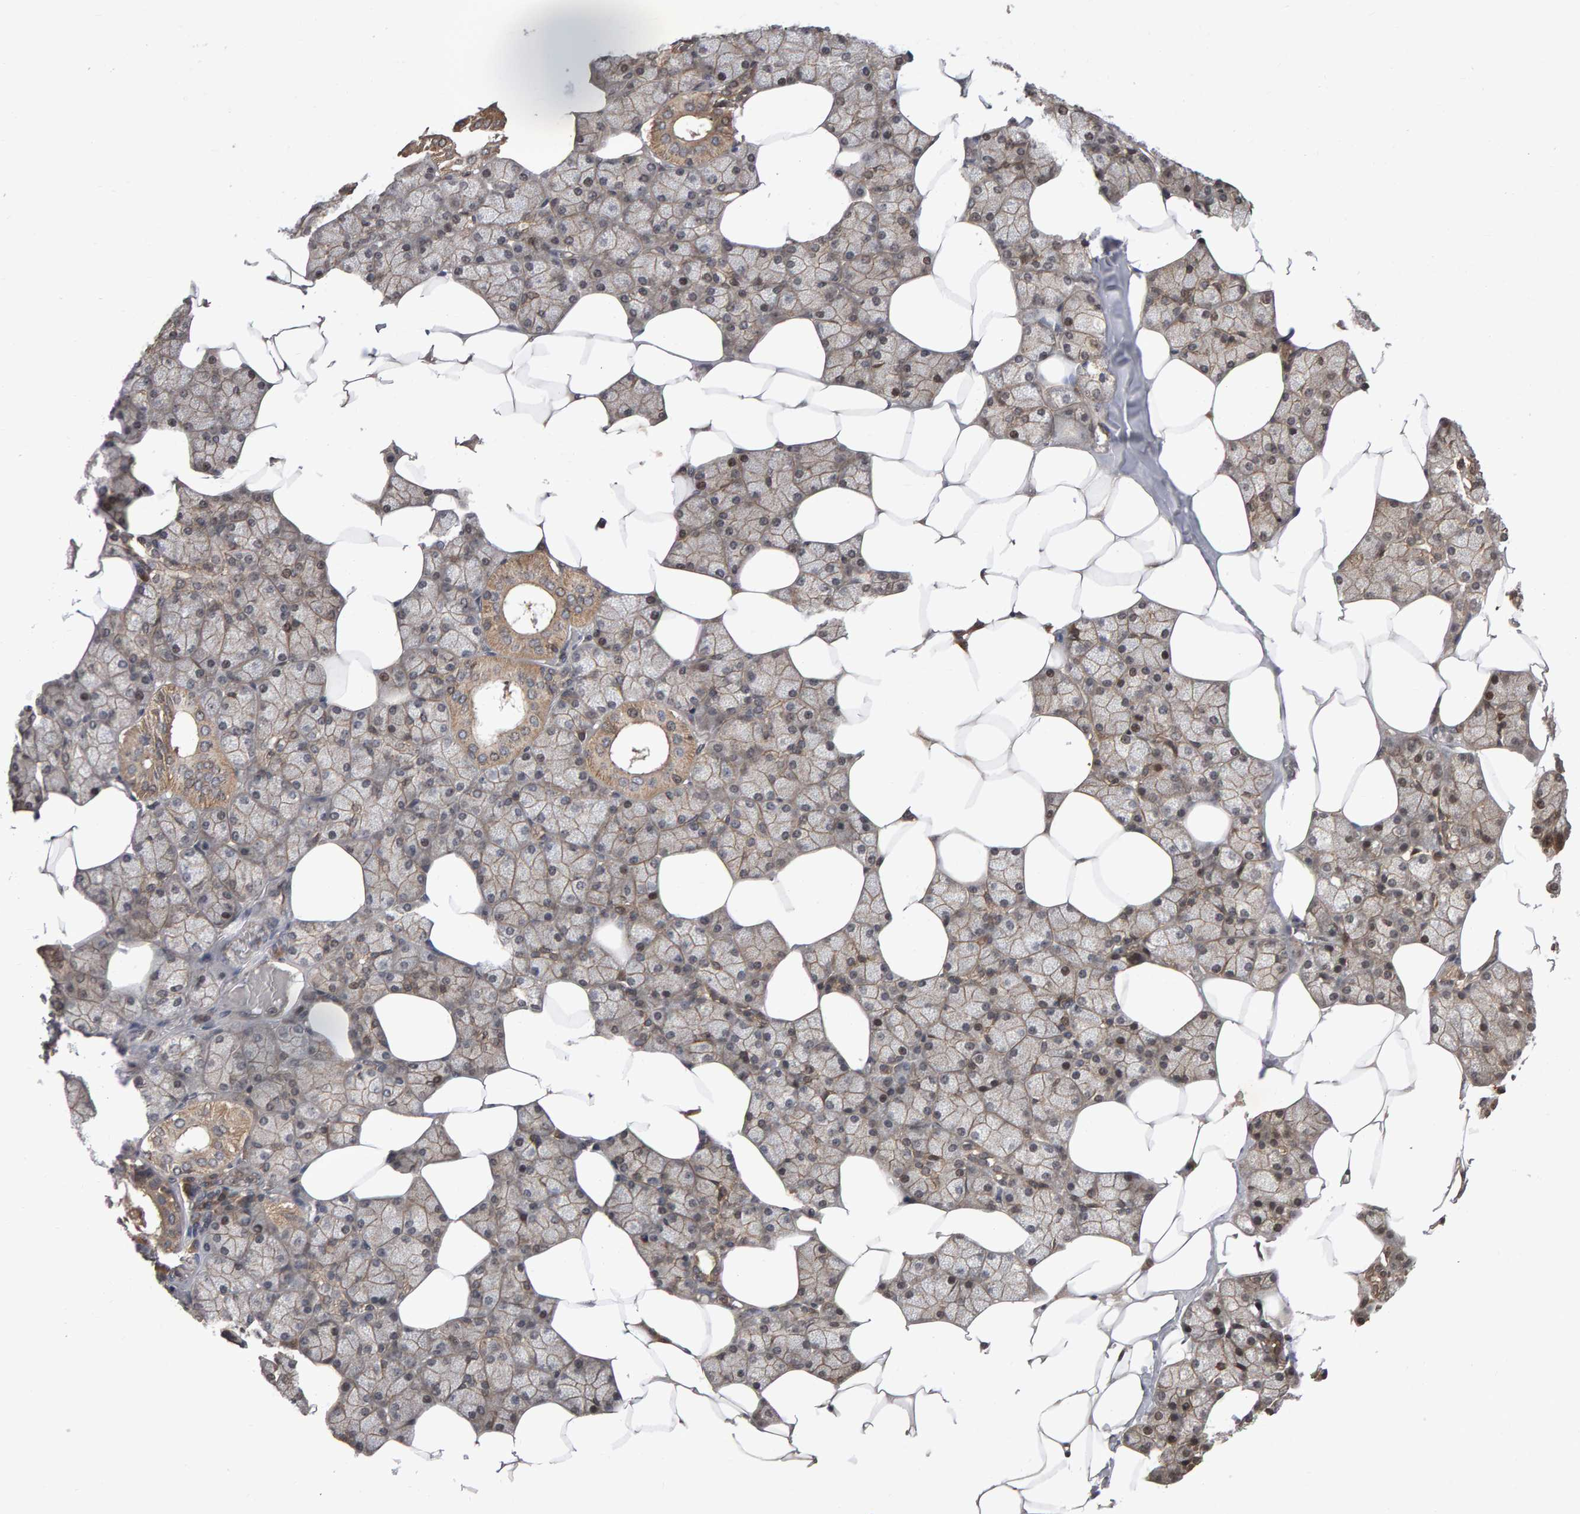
{"staining": {"intensity": "moderate", "quantity": ">75%", "location": "cytoplasmic/membranous"}, "tissue": "salivary gland", "cell_type": "Glandular cells", "image_type": "normal", "snomed": [{"axis": "morphology", "description": "Normal tissue, NOS"}, {"axis": "topography", "description": "Salivary gland"}], "caption": "Glandular cells demonstrate medium levels of moderate cytoplasmic/membranous positivity in approximately >75% of cells in benign salivary gland. (DAB IHC with brightfield microscopy, high magnification).", "gene": "SCRIB", "patient": {"sex": "male", "age": 62}}